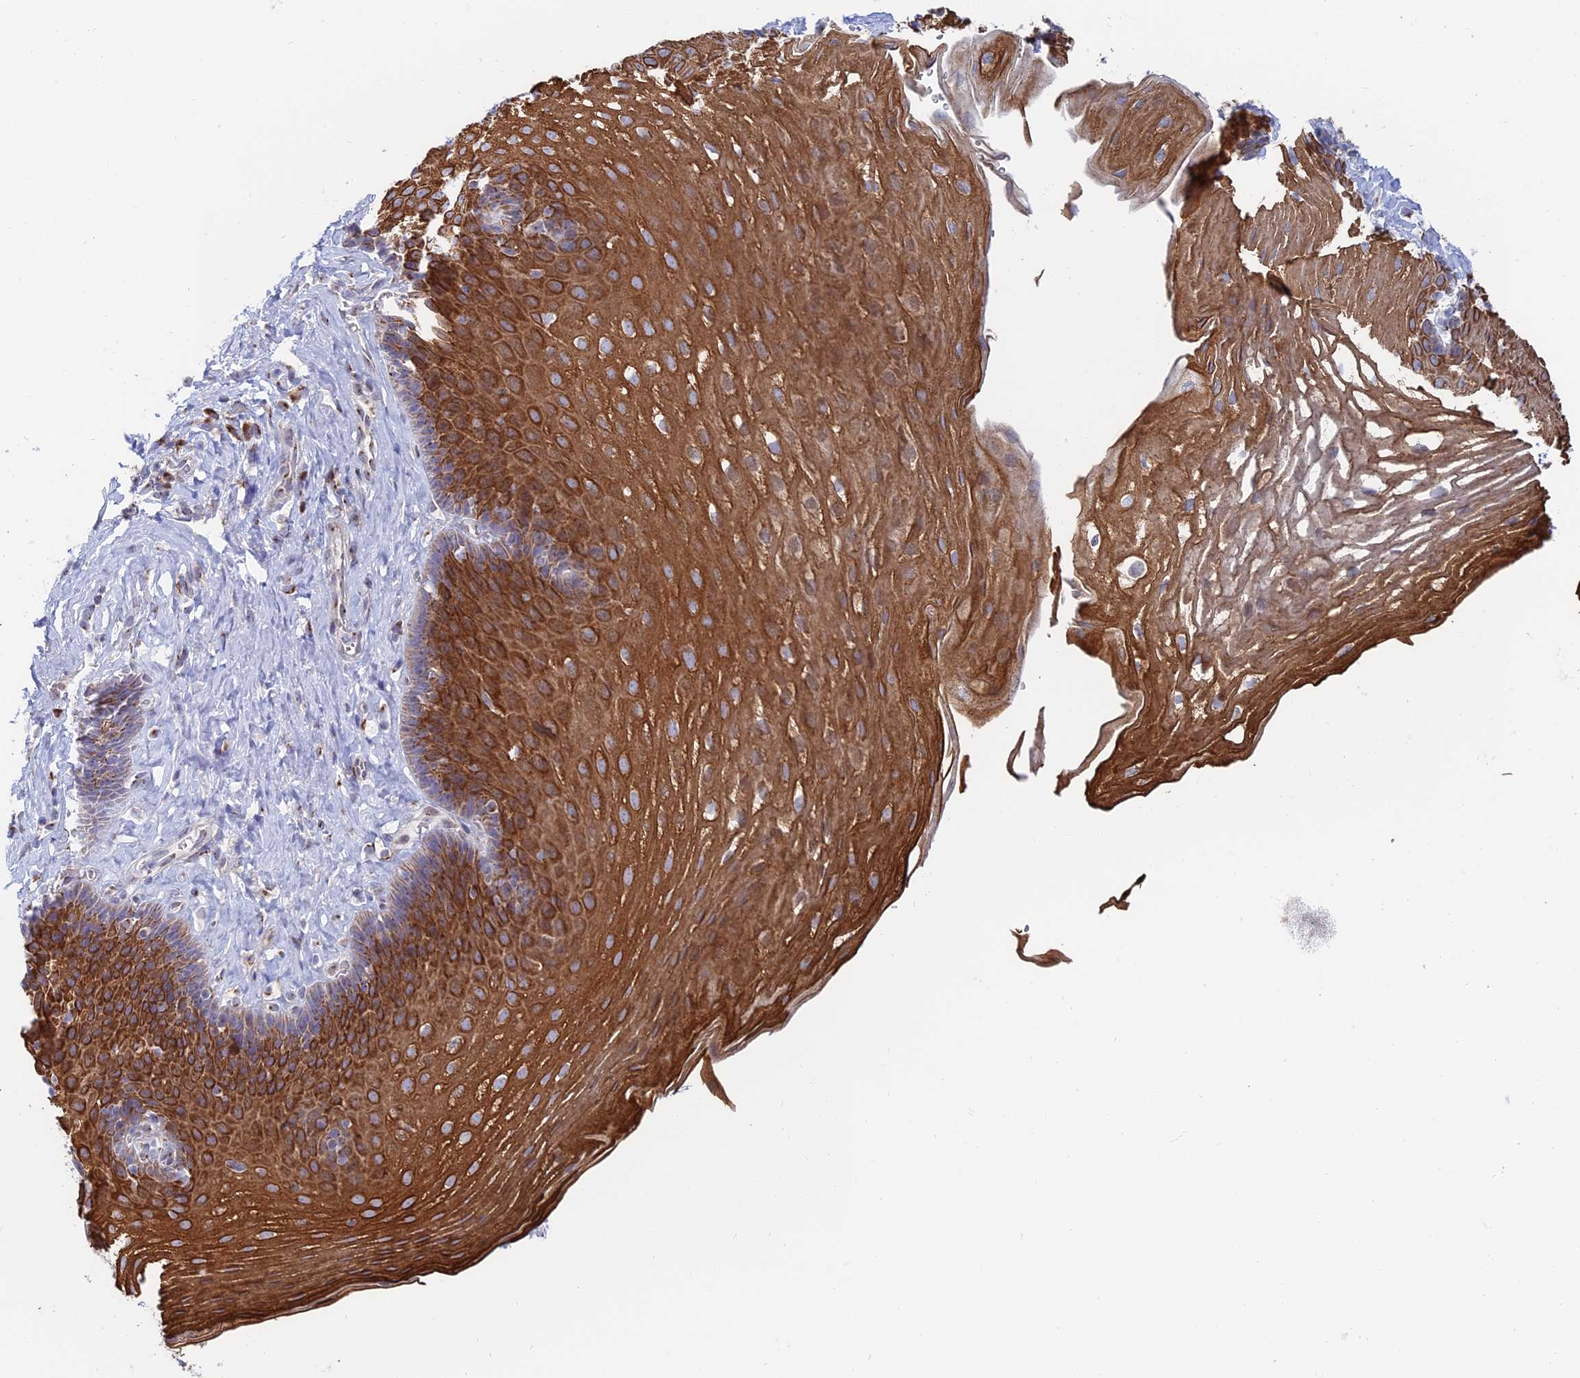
{"staining": {"intensity": "strong", "quantity": ">75%", "location": "cytoplasmic/membranous"}, "tissue": "esophagus", "cell_type": "Squamous epithelial cells", "image_type": "normal", "snomed": [{"axis": "morphology", "description": "Normal tissue, NOS"}, {"axis": "topography", "description": "Esophagus"}], "caption": "Esophagus stained for a protein (brown) displays strong cytoplasmic/membranous positive staining in about >75% of squamous epithelial cells.", "gene": "ENSG00000267561", "patient": {"sex": "female", "age": 66}}